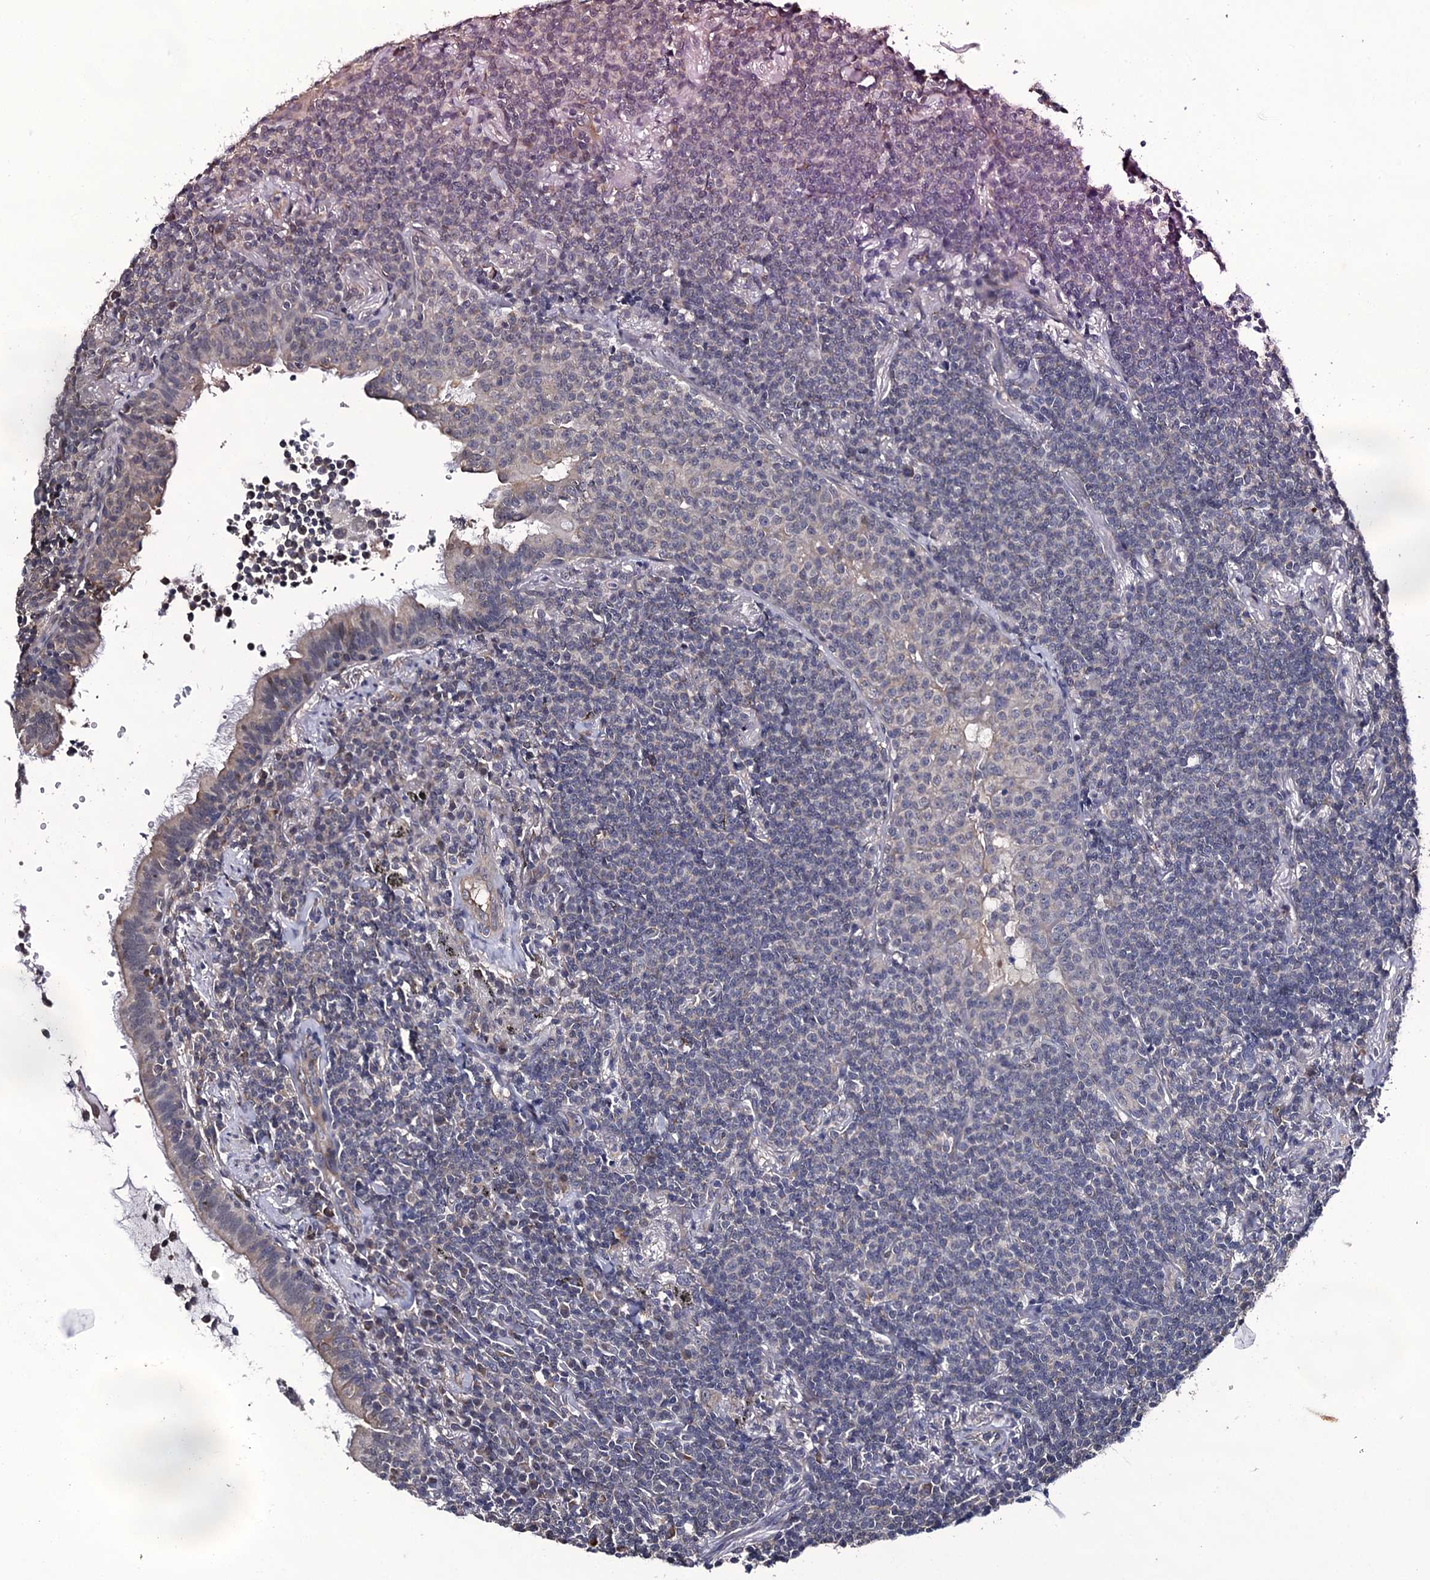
{"staining": {"intensity": "negative", "quantity": "none", "location": "none"}, "tissue": "lymphoma", "cell_type": "Tumor cells", "image_type": "cancer", "snomed": [{"axis": "morphology", "description": "Malignant lymphoma, non-Hodgkin's type, Low grade"}, {"axis": "topography", "description": "Lung"}], "caption": "Lymphoma was stained to show a protein in brown. There is no significant staining in tumor cells.", "gene": "GAREM1", "patient": {"sex": "female", "age": 71}}